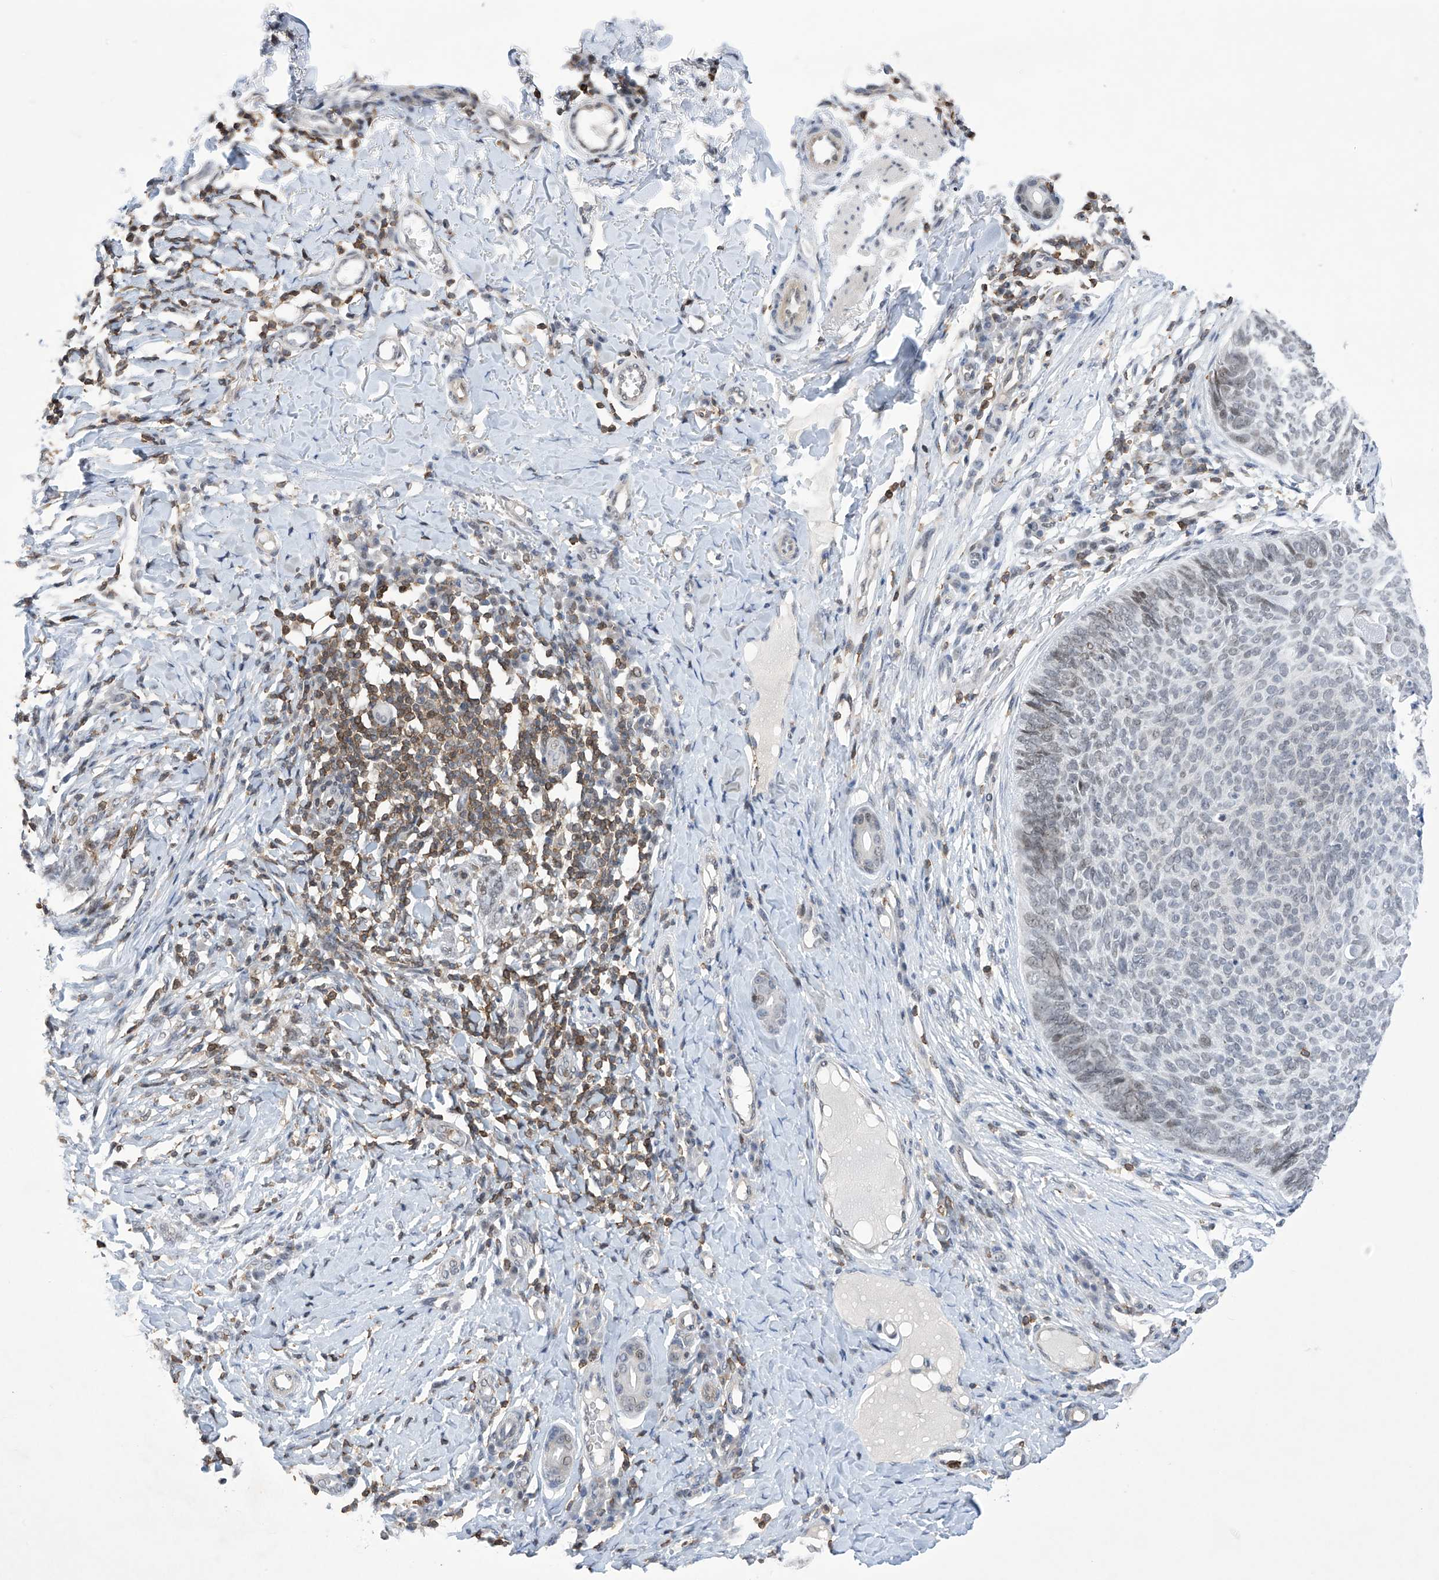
{"staining": {"intensity": "negative", "quantity": "none", "location": "none"}, "tissue": "skin cancer", "cell_type": "Tumor cells", "image_type": "cancer", "snomed": [{"axis": "morphology", "description": "Normal tissue, NOS"}, {"axis": "morphology", "description": "Basal cell carcinoma"}, {"axis": "topography", "description": "Skin"}], "caption": "Skin basal cell carcinoma was stained to show a protein in brown. There is no significant positivity in tumor cells.", "gene": "MSL3", "patient": {"sex": "male", "age": 50}}